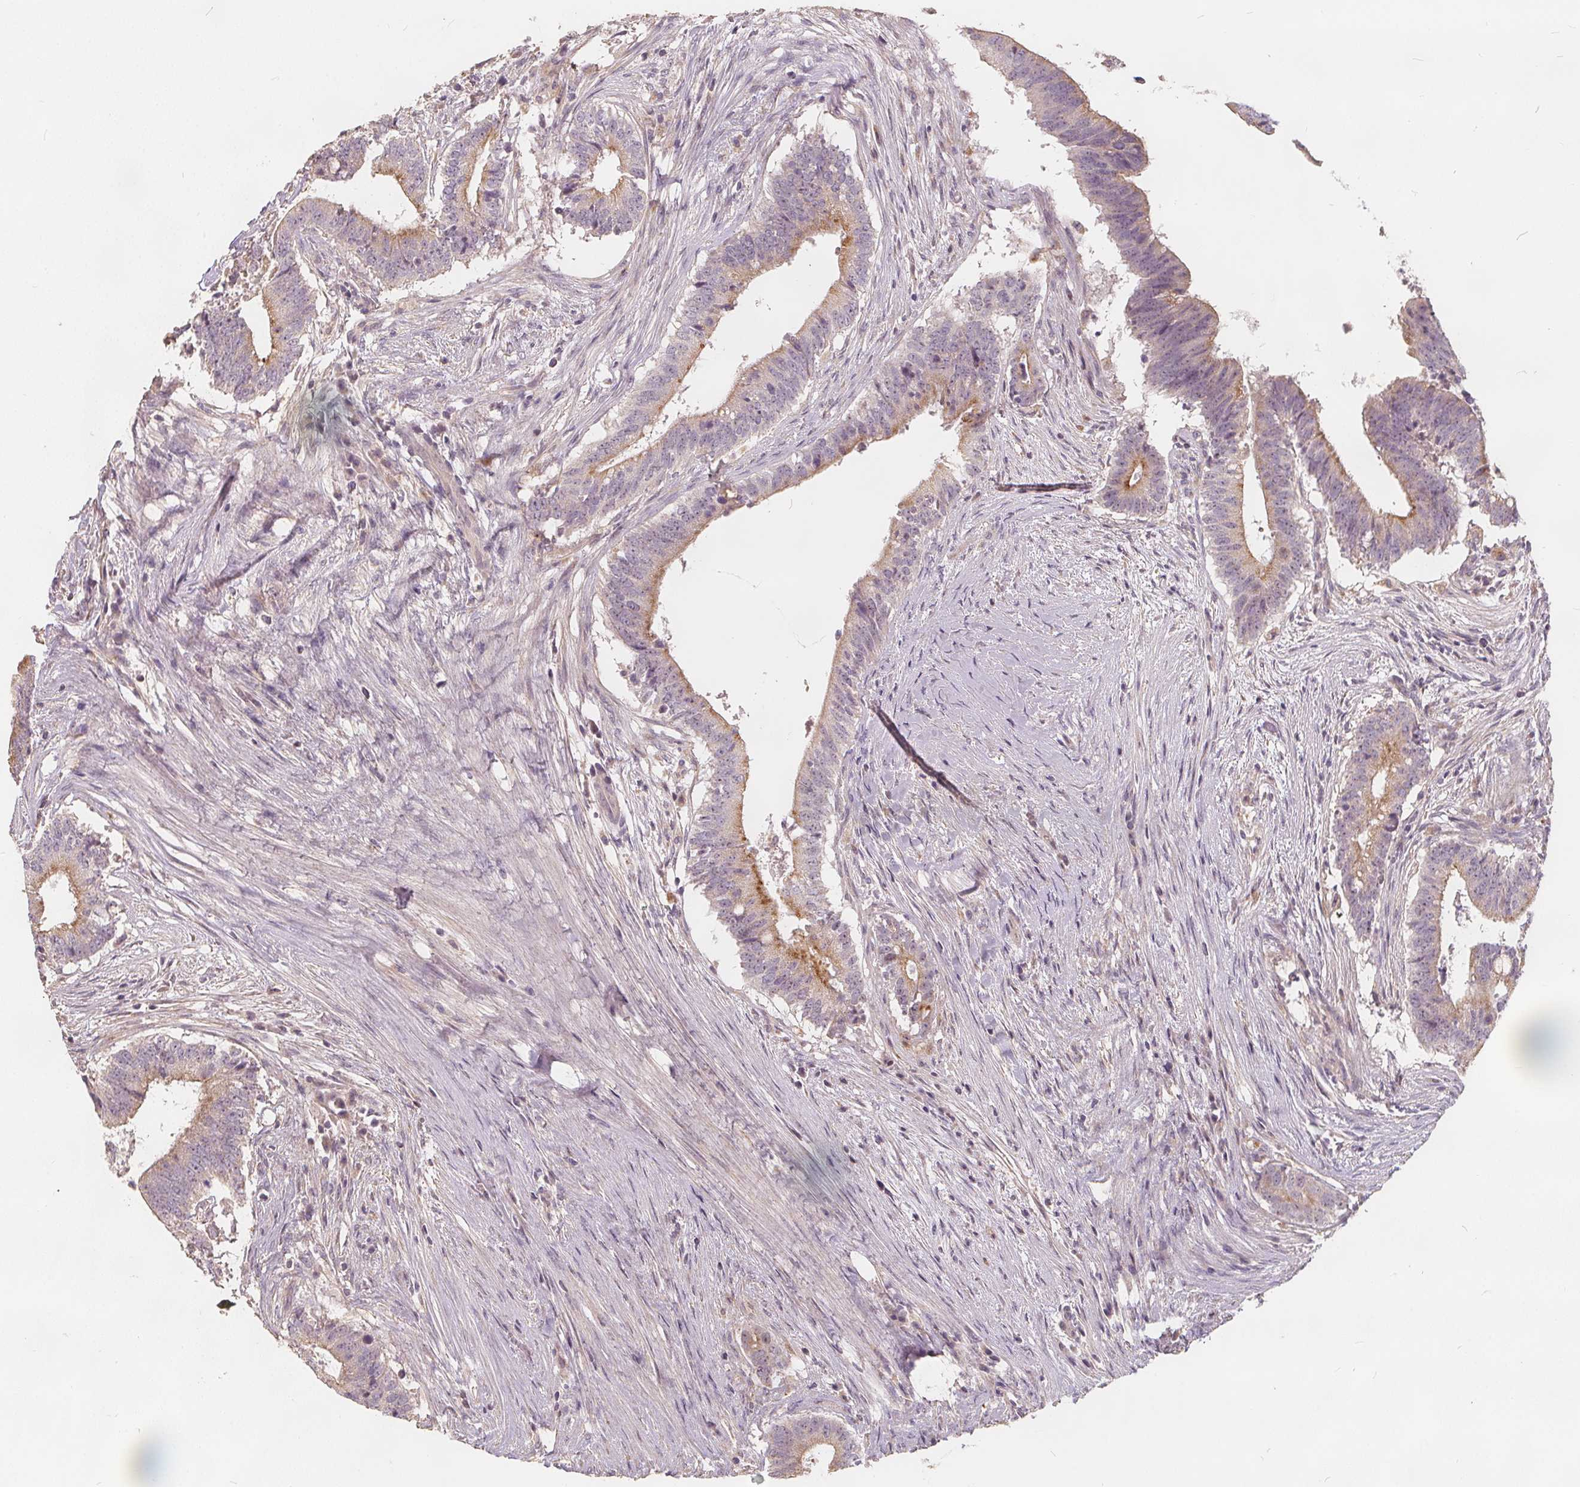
{"staining": {"intensity": "weak", "quantity": "25%-75%", "location": "cytoplasmic/membranous"}, "tissue": "colorectal cancer", "cell_type": "Tumor cells", "image_type": "cancer", "snomed": [{"axis": "morphology", "description": "Adenocarcinoma, NOS"}, {"axis": "topography", "description": "Colon"}], "caption": "Human colorectal cancer (adenocarcinoma) stained with a protein marker reveals weak staining in tumor cells.", "gene": "DRC3", "patient": {"sex": "female", "age": 43}}